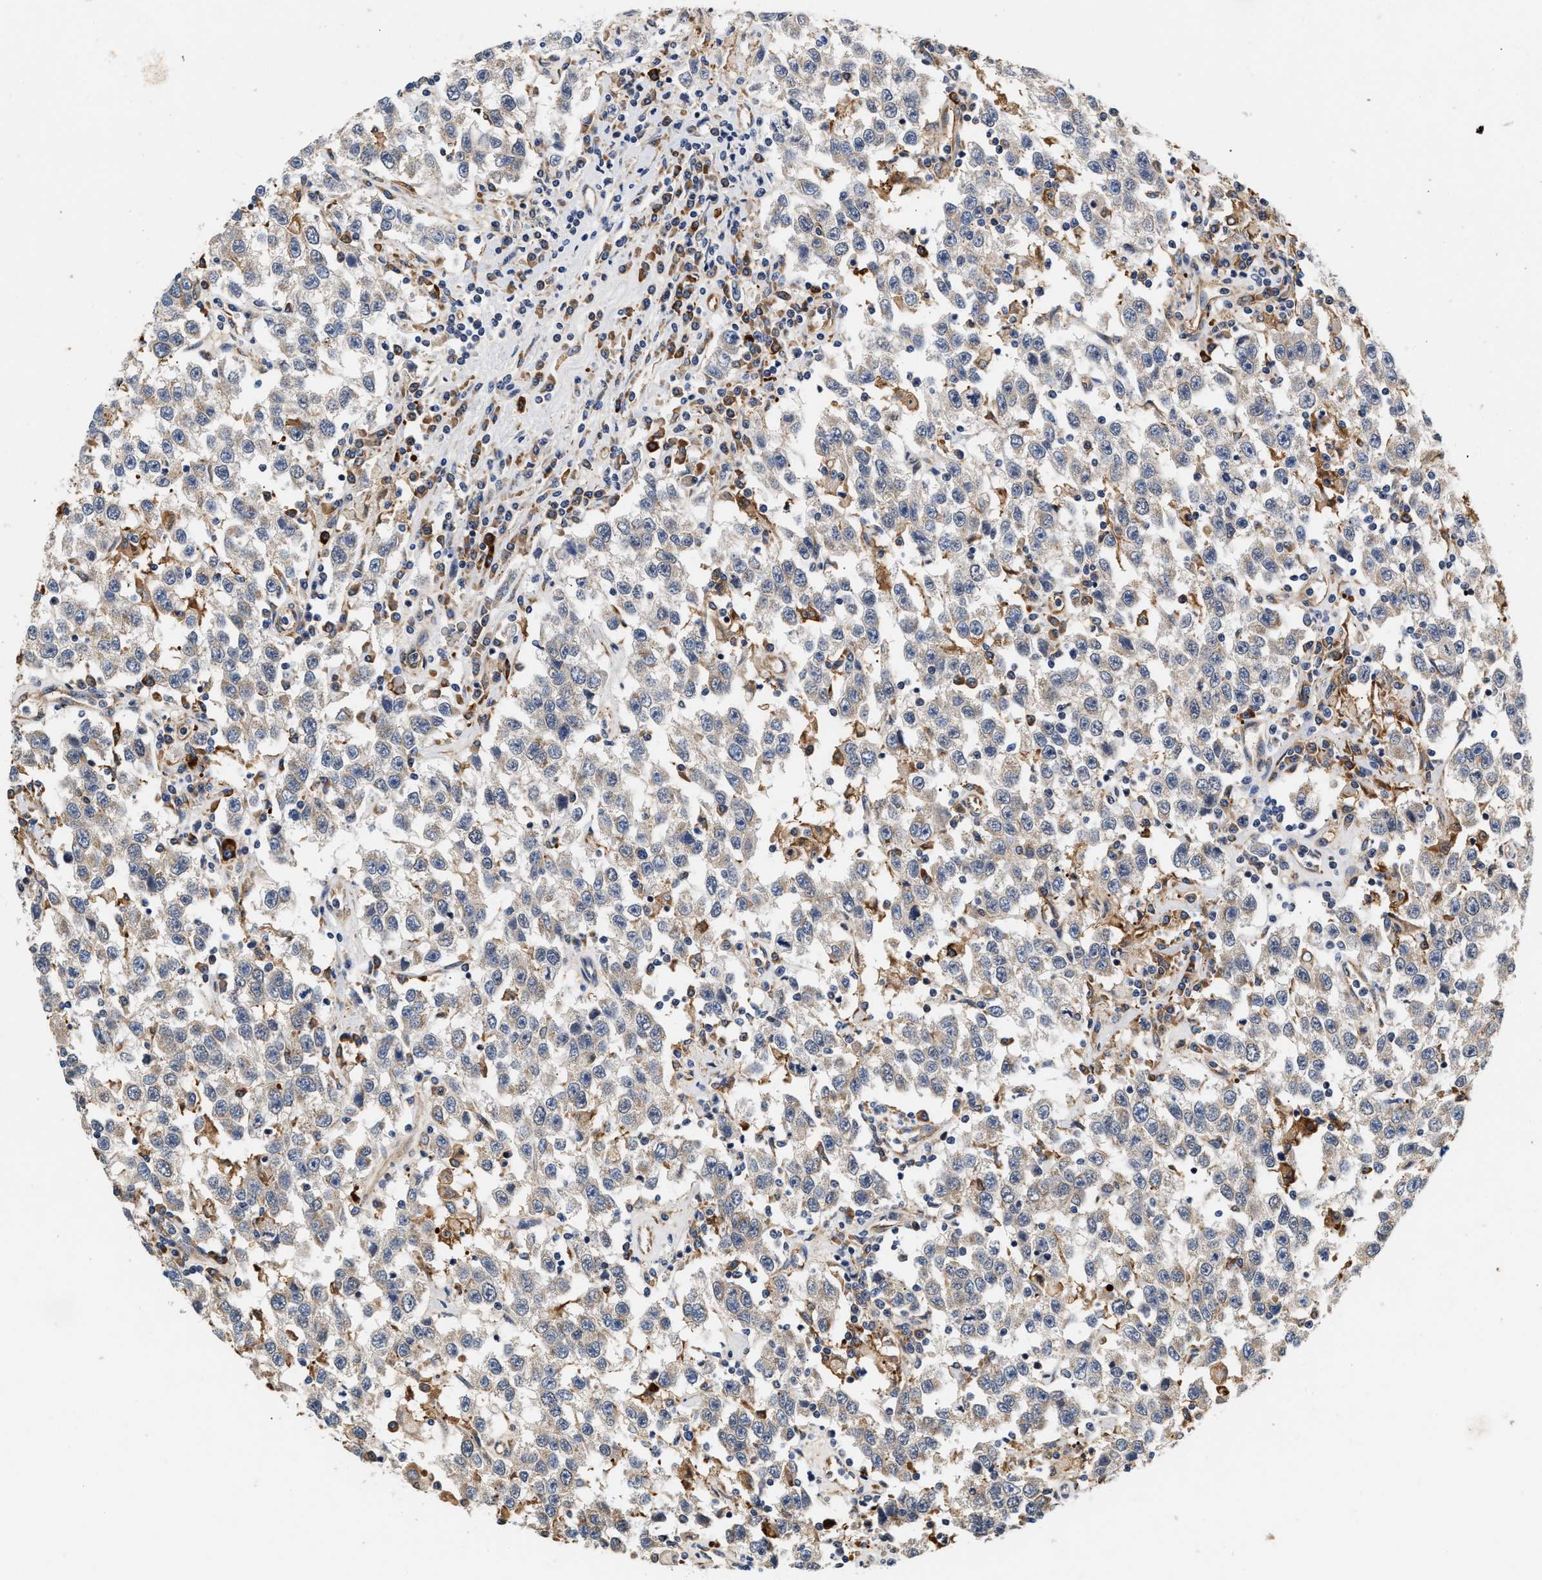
{"staining": {"intensity": "weak", "quantity": "<25%", "location": "cytoplasmic/membranous"}, "tissue": "testis cancer", "cell_type": "Tumor cells", "image_type": "cancer", "snomed": [{"axis": "morphology", "description": "Seminoma, NOS"}, {"axis": "topography", "description": "Testis"}], "caption": "Histopathology image shows no protein positivity in tumor cells of testis cancer (seminoma) tissue.", "gene": "IFT74", "patient": {"sex": "male", "age": 41}}